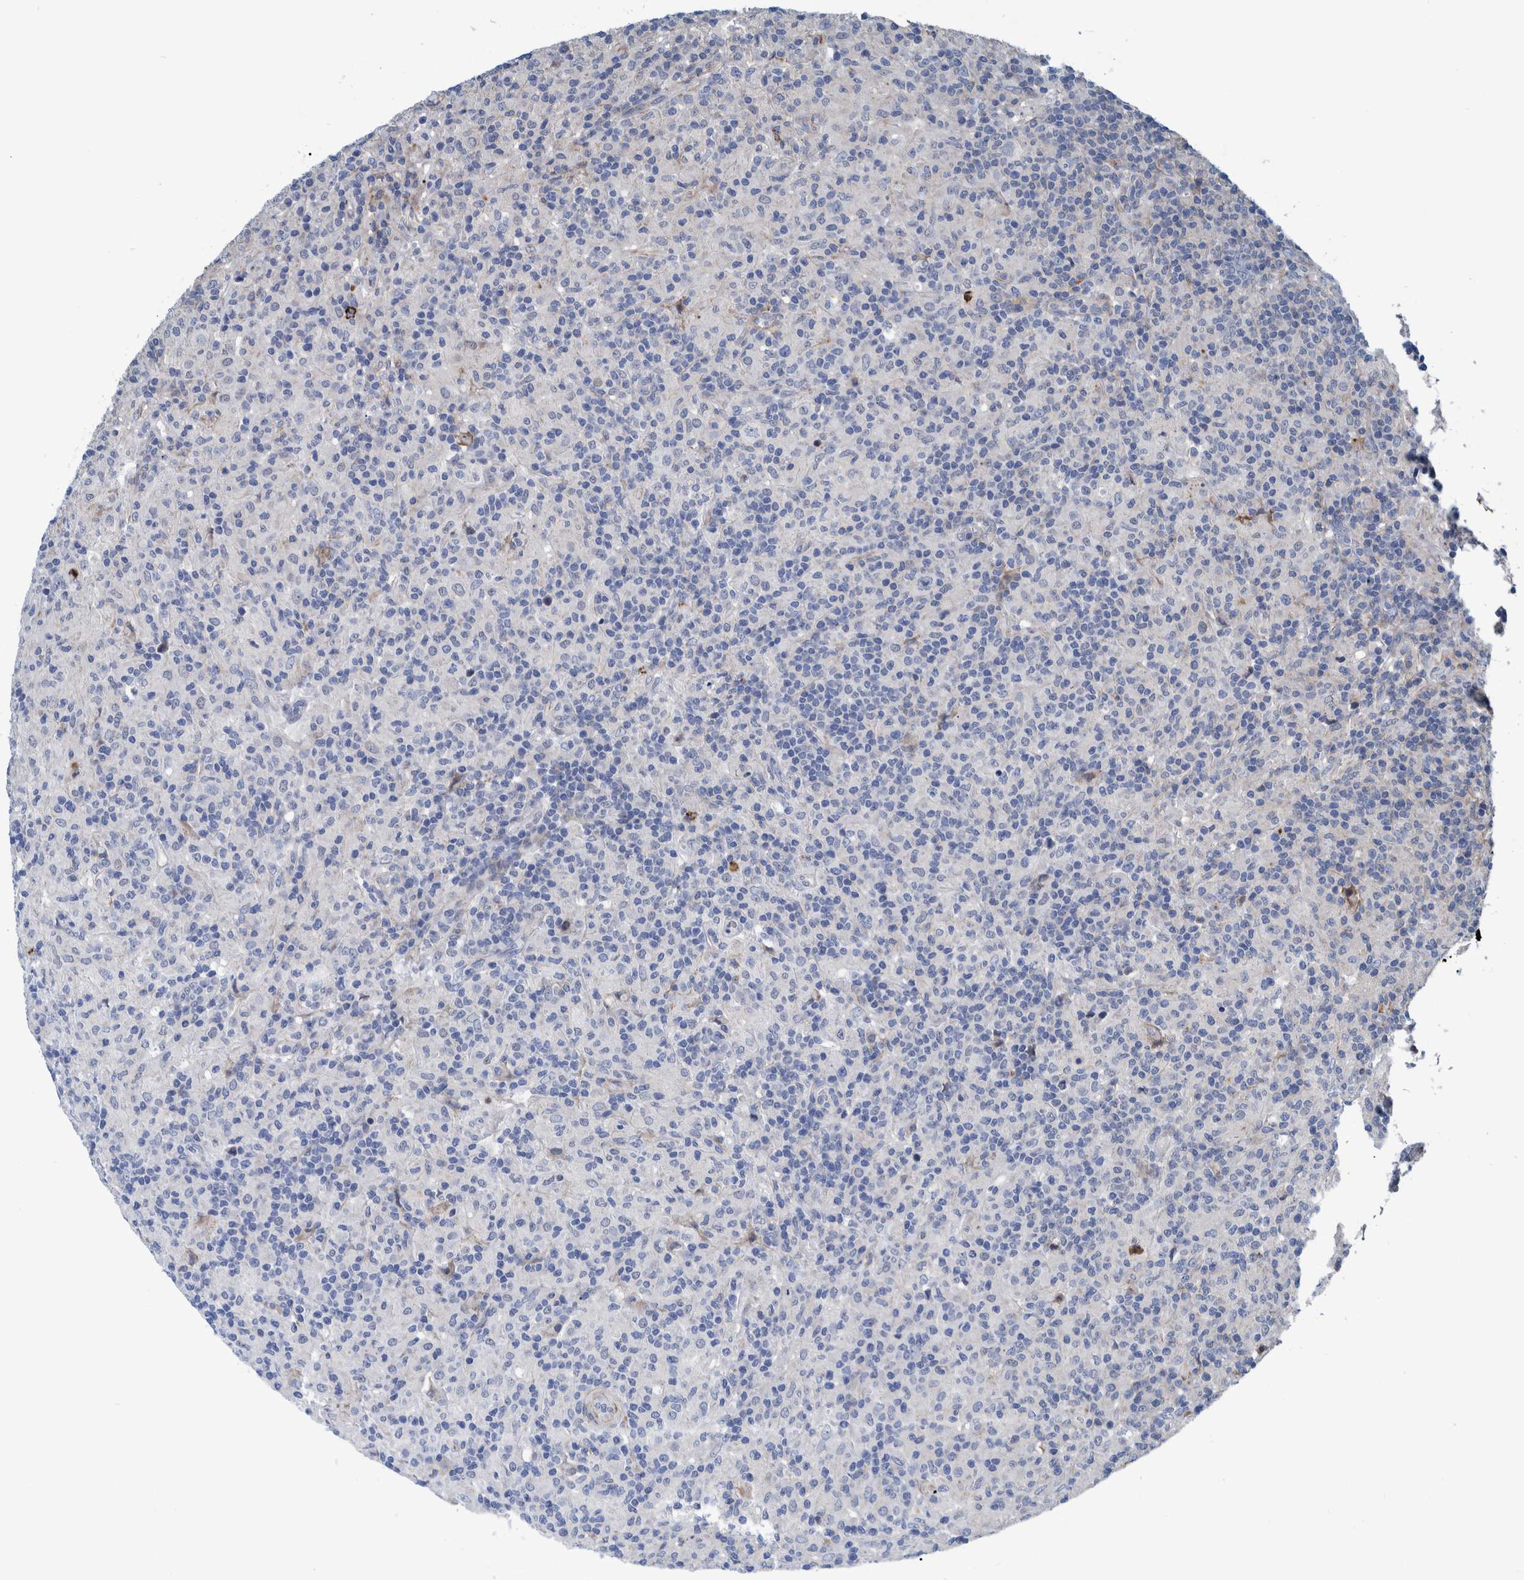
{"staining": {"intensity": "negative", "quantity": "none", "location": "none"}, "tissue": "lymphoma", "cell_type": "Tumor cells", "image_type": "cancer", "snomed": [{"axis": "morphology", "description": "Hodgkin's disease, NOS"}, {"axis": "topography", "description": "Lymph node"}], "caption": "The histopathology image exhibits no significant positivity in tumor cells of Hodgkin's disease.", "gene": "MKS1", "patient": {"sex": "male", "age": 70}}